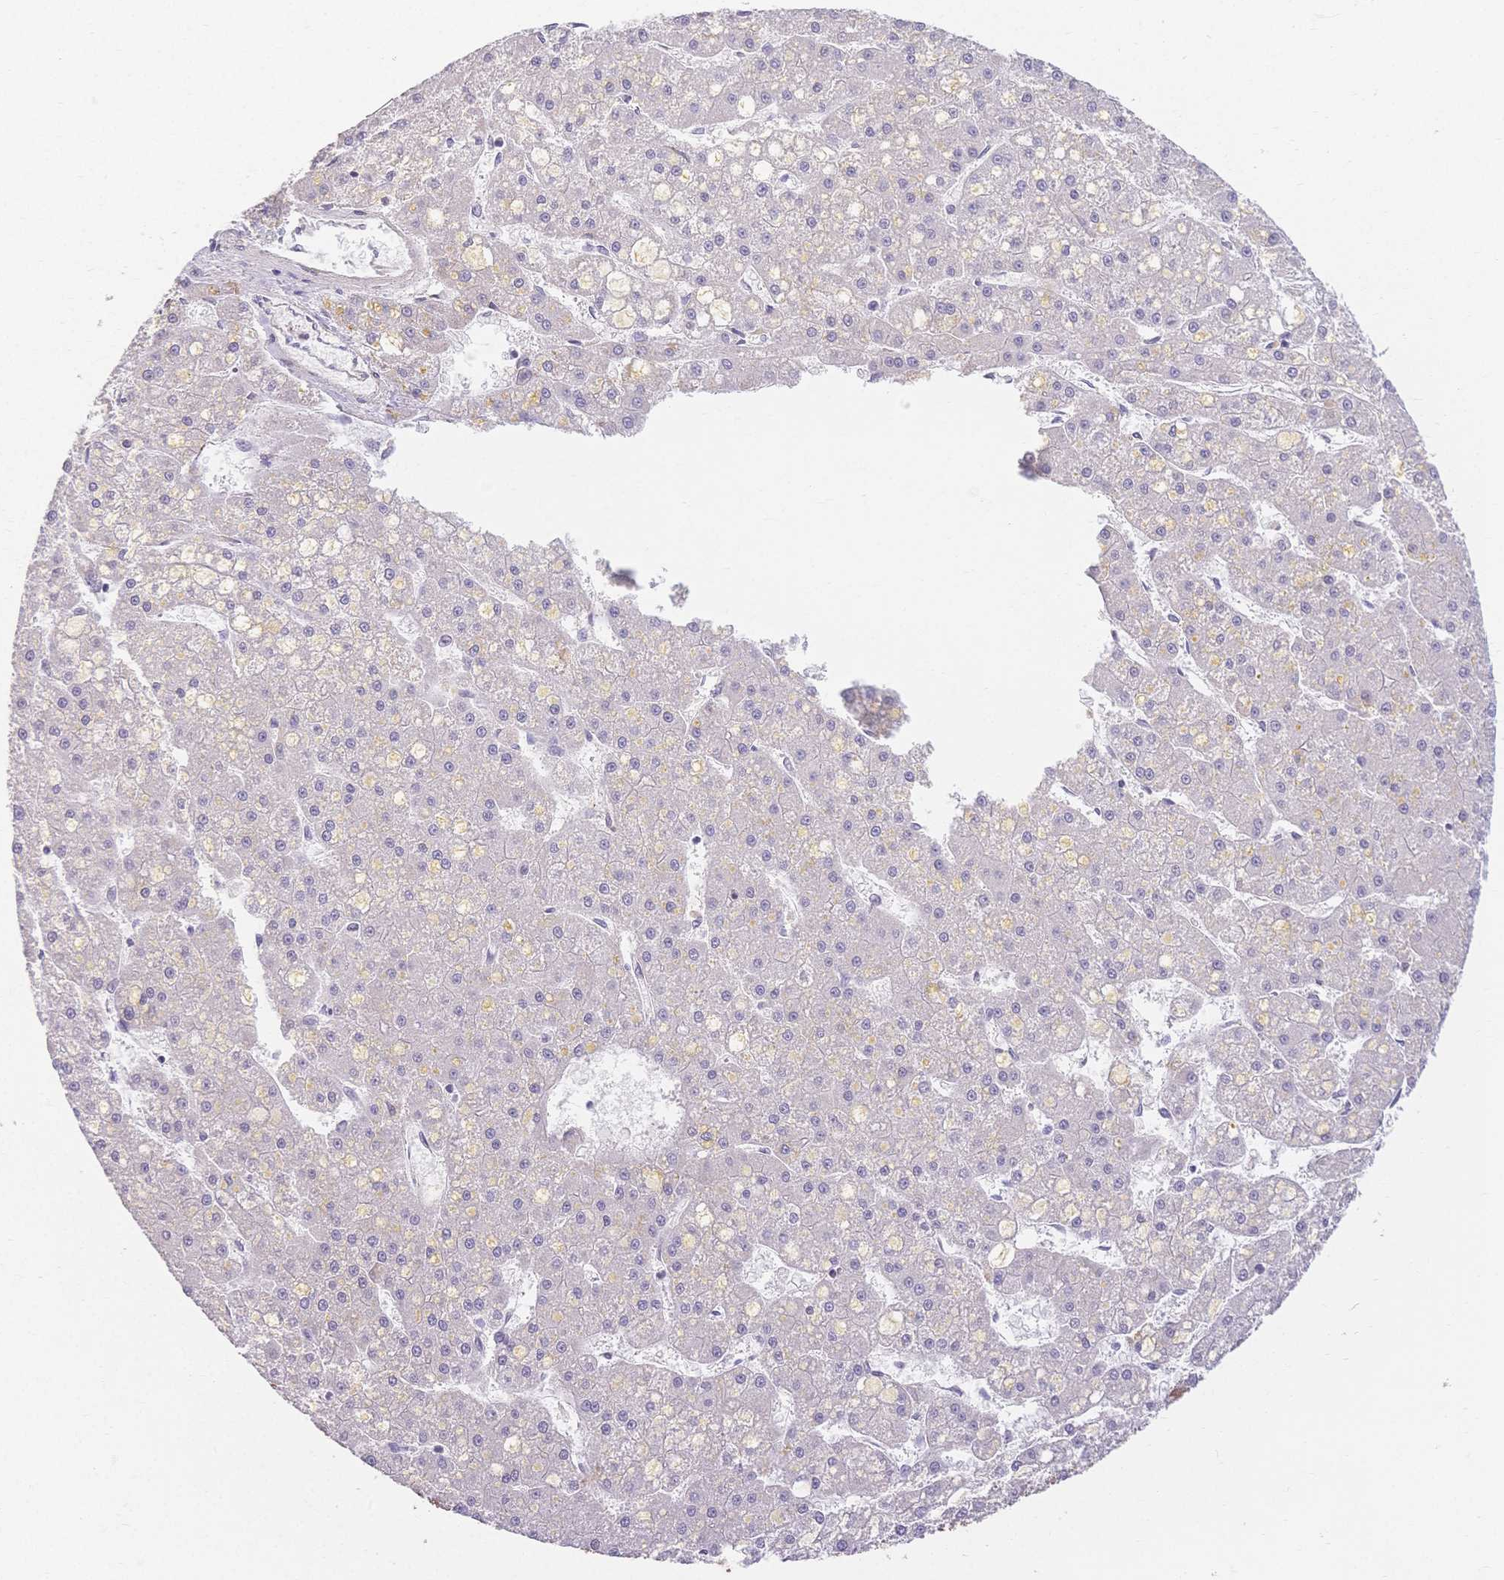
{"staining": {"intensity": "negative", "quantity": "none", "location": "none"}, "tissue": "liver cancer", "cell_type": "Tumor cells", "image_type": "cancer", "snomed": [{"axis": "morphology", "description": "Carcinoma, Hepatocellular, NOS"}, {"axis": "topography", "description": "Liver"}], "caption": "Immunohistochemistry (IHC) of human liver cancer (hepatocellular carcinoma) demonstrates no positivity in tumor cells. (Stains: DAB (3,3'-diaminobenzidine) IHC with hematoxylin counter stain, Microscopy: brightfield microscopy at high magnification).", "gene": "HS3ST5", "patient": {"sex": "male", "age": 67}}